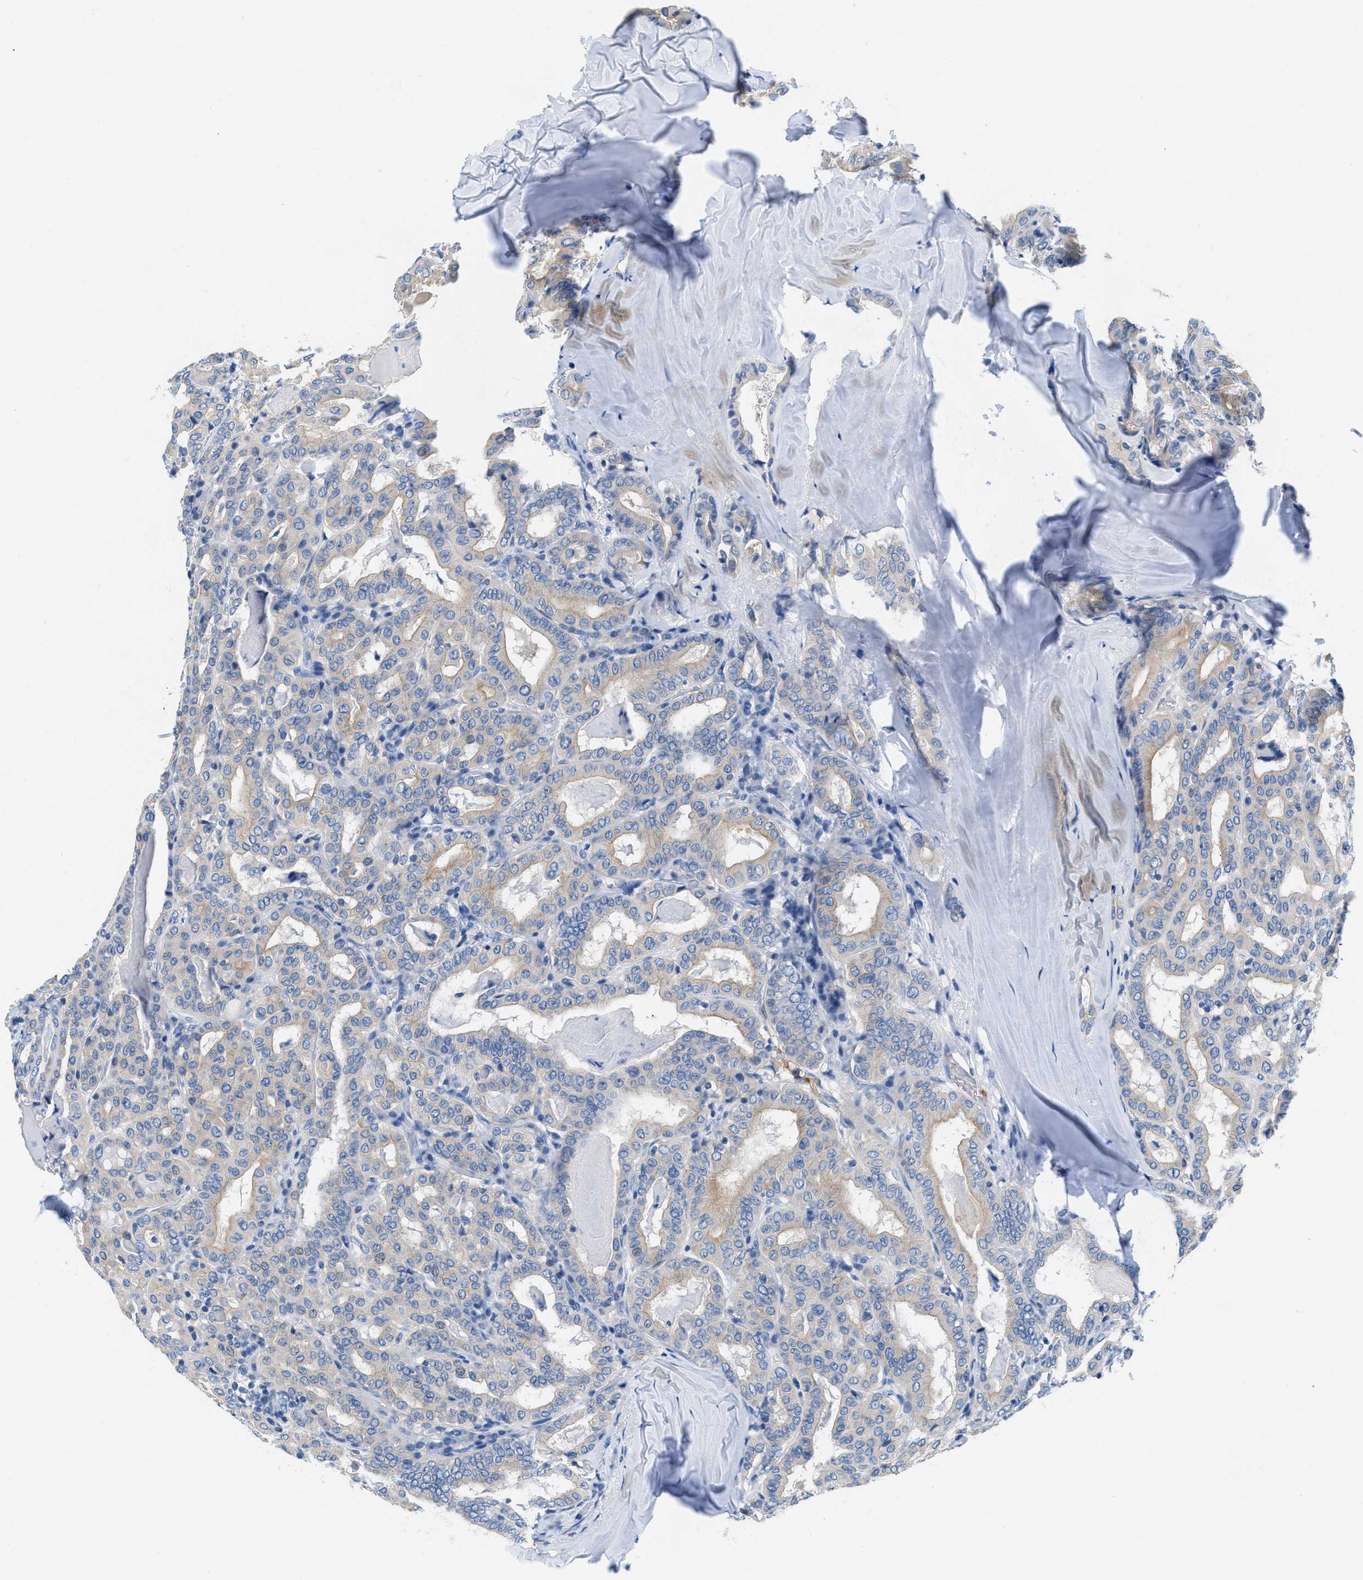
{"staining": {"intensity": "weak", "quantity": "<25%", "location": "cytoplasmic/membranous"}, "tissue": "thyroid cancer", "cell_type": "Tumor cells", "image_type": "cancer", "snomed": [{"axis": "morphology", "description": "Papillary adenocarcinoma, NOS"}, {"axis": "topography", "description": "Thyroid gland"}], "caption": "Tumor cells are negative for protein expression in human thyroid papillary adenocarcinoma. (DAB immunohistochemistry (IHC) with hematoxylin counter stain).", "gene": "BPGM", "patient": {"sex": "female", "age": 42}}